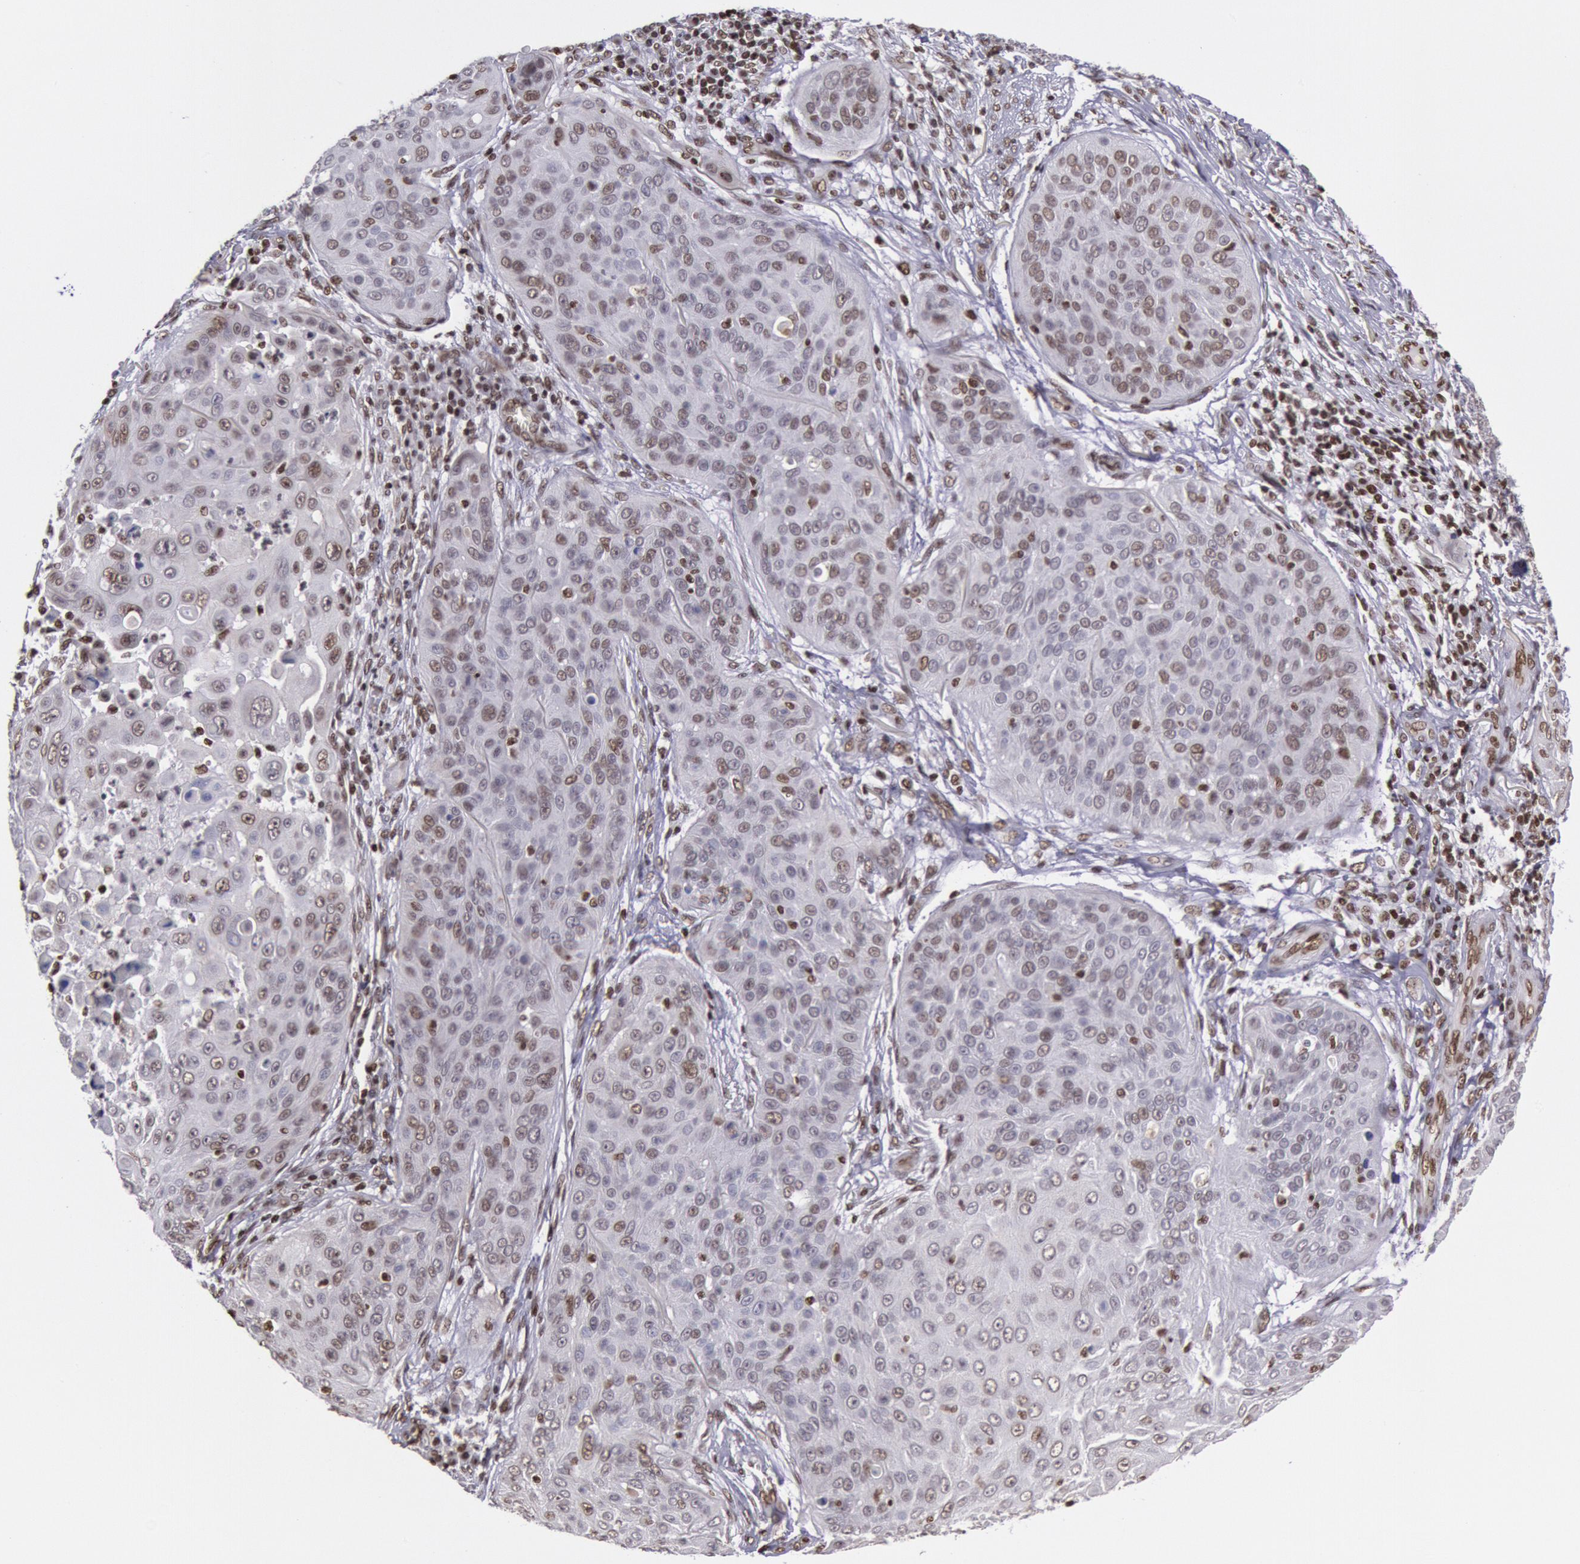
{"staining": {"intensity": "moderate", "quantity": "25%-75%", "location": "nuclear"}, "tissue": "skin cancer", "cell_type": "Tumor cells", "image_type": "cancer", "snomed": [{"axis": "morphology", "description": "Squamous cell carcinoma, NOS"}, {"axis": "topography", "description": "Skin"}], "caption": "Brown immunohistochemical staining in skin cancer demonstrates moderate nuclear positivity in approximately 25%-75% of tumor cells.", "gene": "NKAP", "patient": {"sex": "male", "age": 82}}